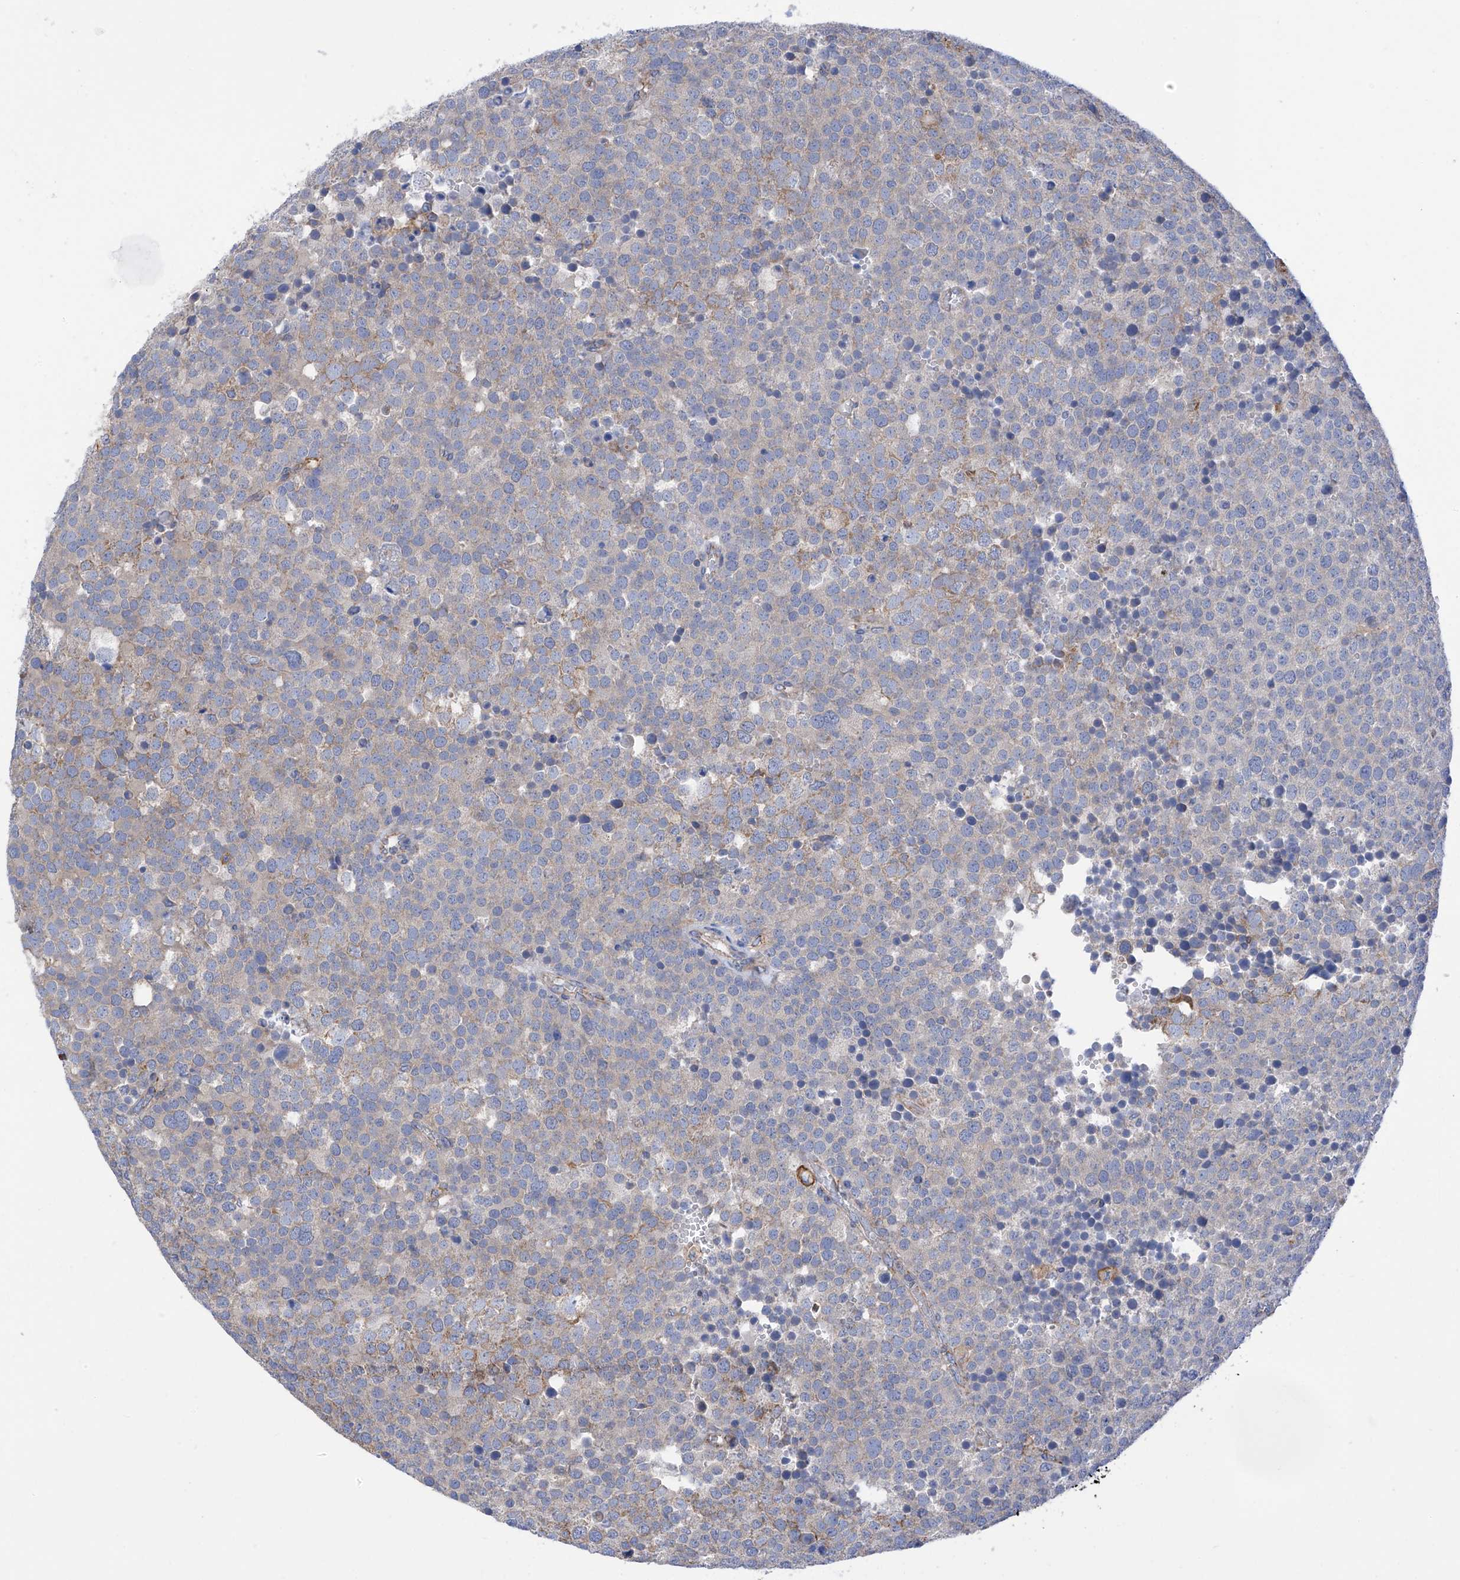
{"staining": {"intensity": "weak", "quantity": "<25%", "location": "cytoplasmic/membranous"}, "tissue": "testis cancer", "cell_type": "Tumor cells", "image_type": "cancer", "snomed": [{"axis": "morphology", "description": "Seminoma, NOS"}, {"axis": "topography", "description": "Testis"}], "caption": "DAB immunohistochemical staining of testis seminoma shows no significant positivity in tumor cells.", "gene": "P2RX7", "patient": {"sex": "male", "age": 71}}